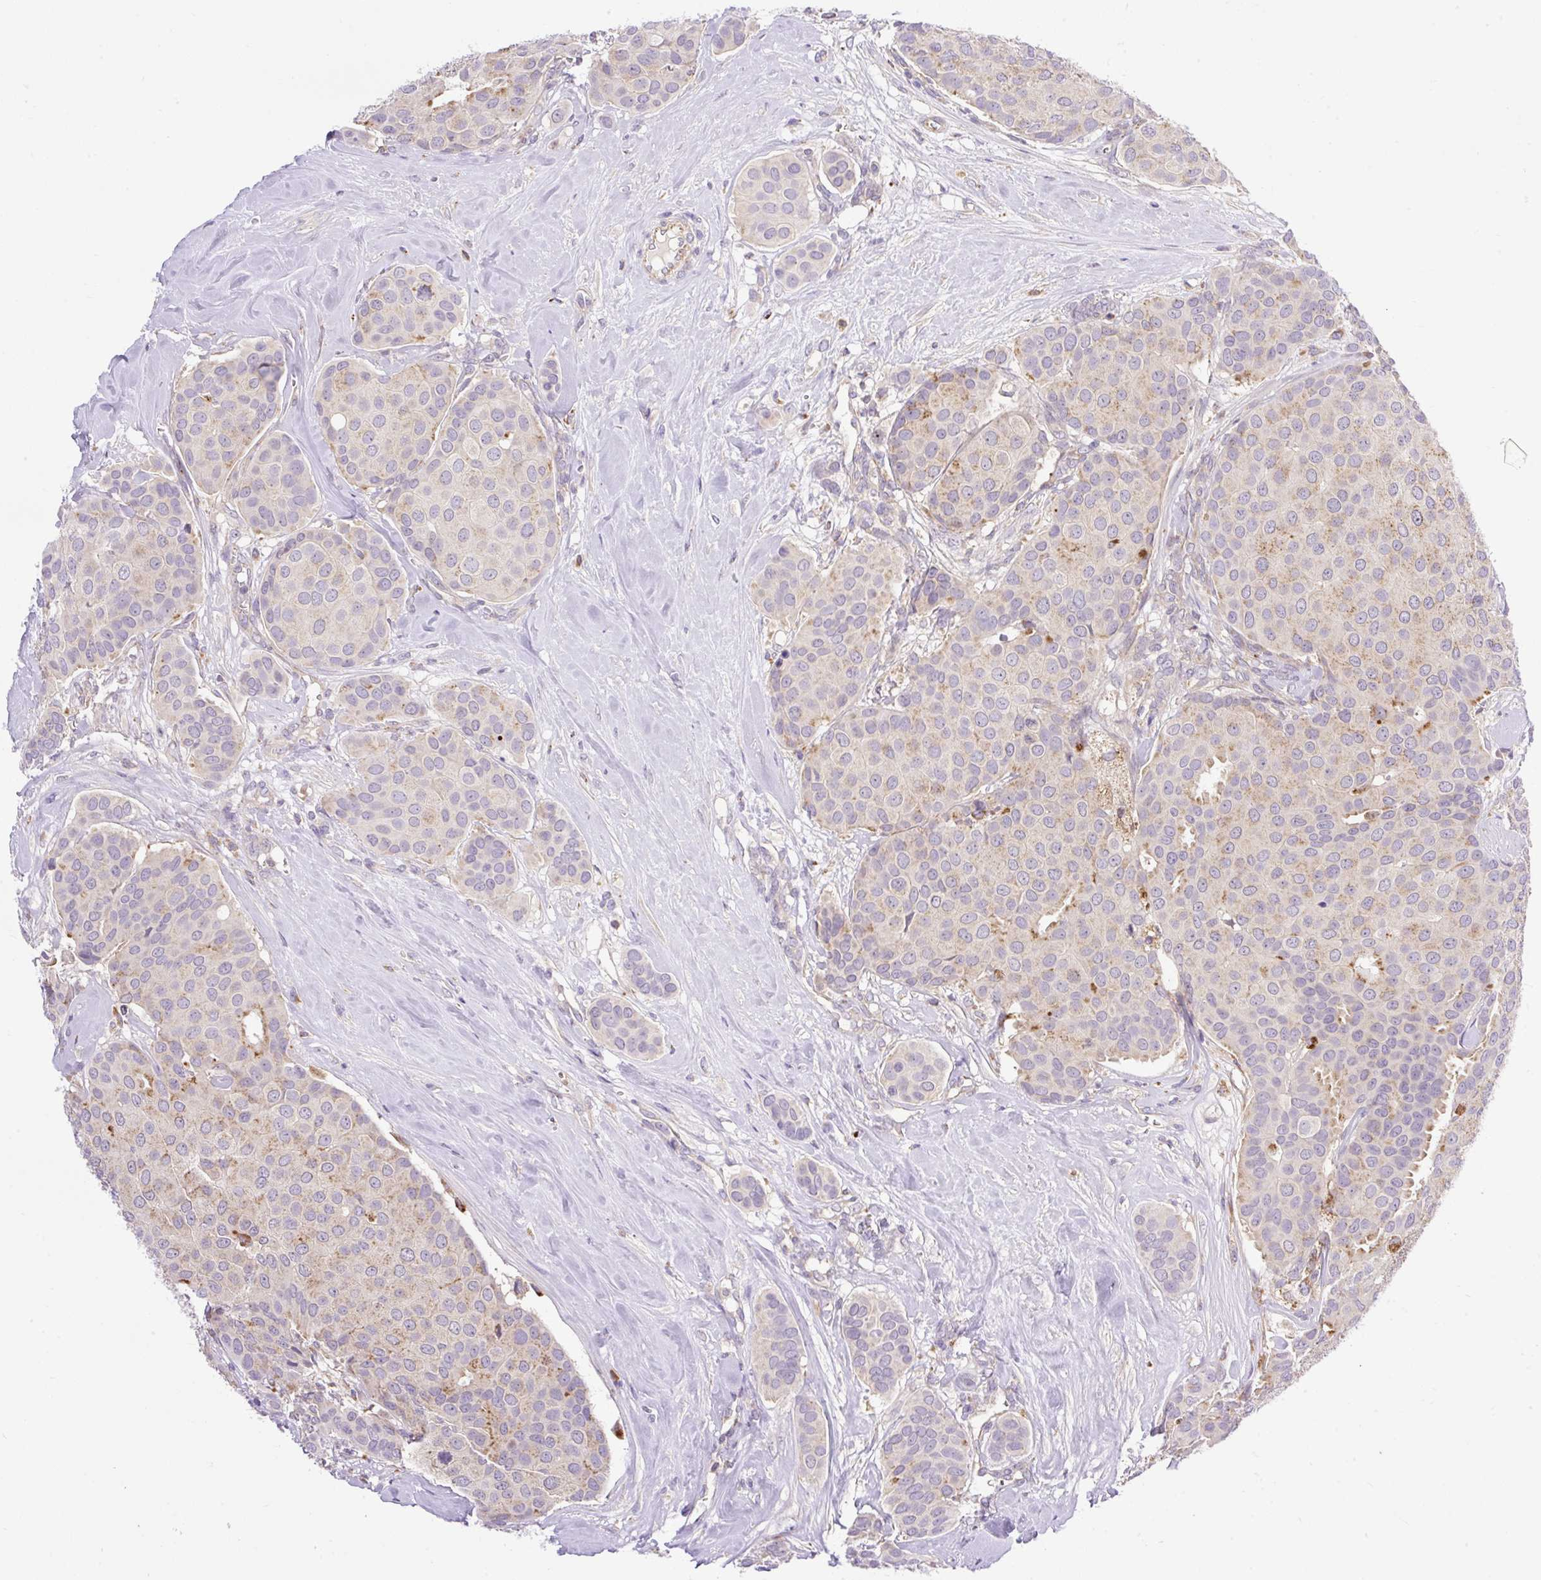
{"staining": {"intensity": "moderate", "quantity": "<25%", "location": "cytoplasmic/membranous"}, "tissue": "breast cancer", "cell_type": "Tumor cells", "image_type": "cancer", "snomed": [{"axis": "morphology", "description": "Duct carcinoma"}, {"axis": "topography", "description": "Breast"}], "caption": "IHC photomicrograph of neoplastic tissue: breast invasive ductal carcinoma stained using immunohistochemistry (IHC) demonstrates low levels of moderate protein expression localized specifically in the cytoplasmic/membranous of tumor cells, appearing as a cytoplasmic/membranous brown color.", "gene": "HEXB", "patient": {"sex": "female", "age": 70}}